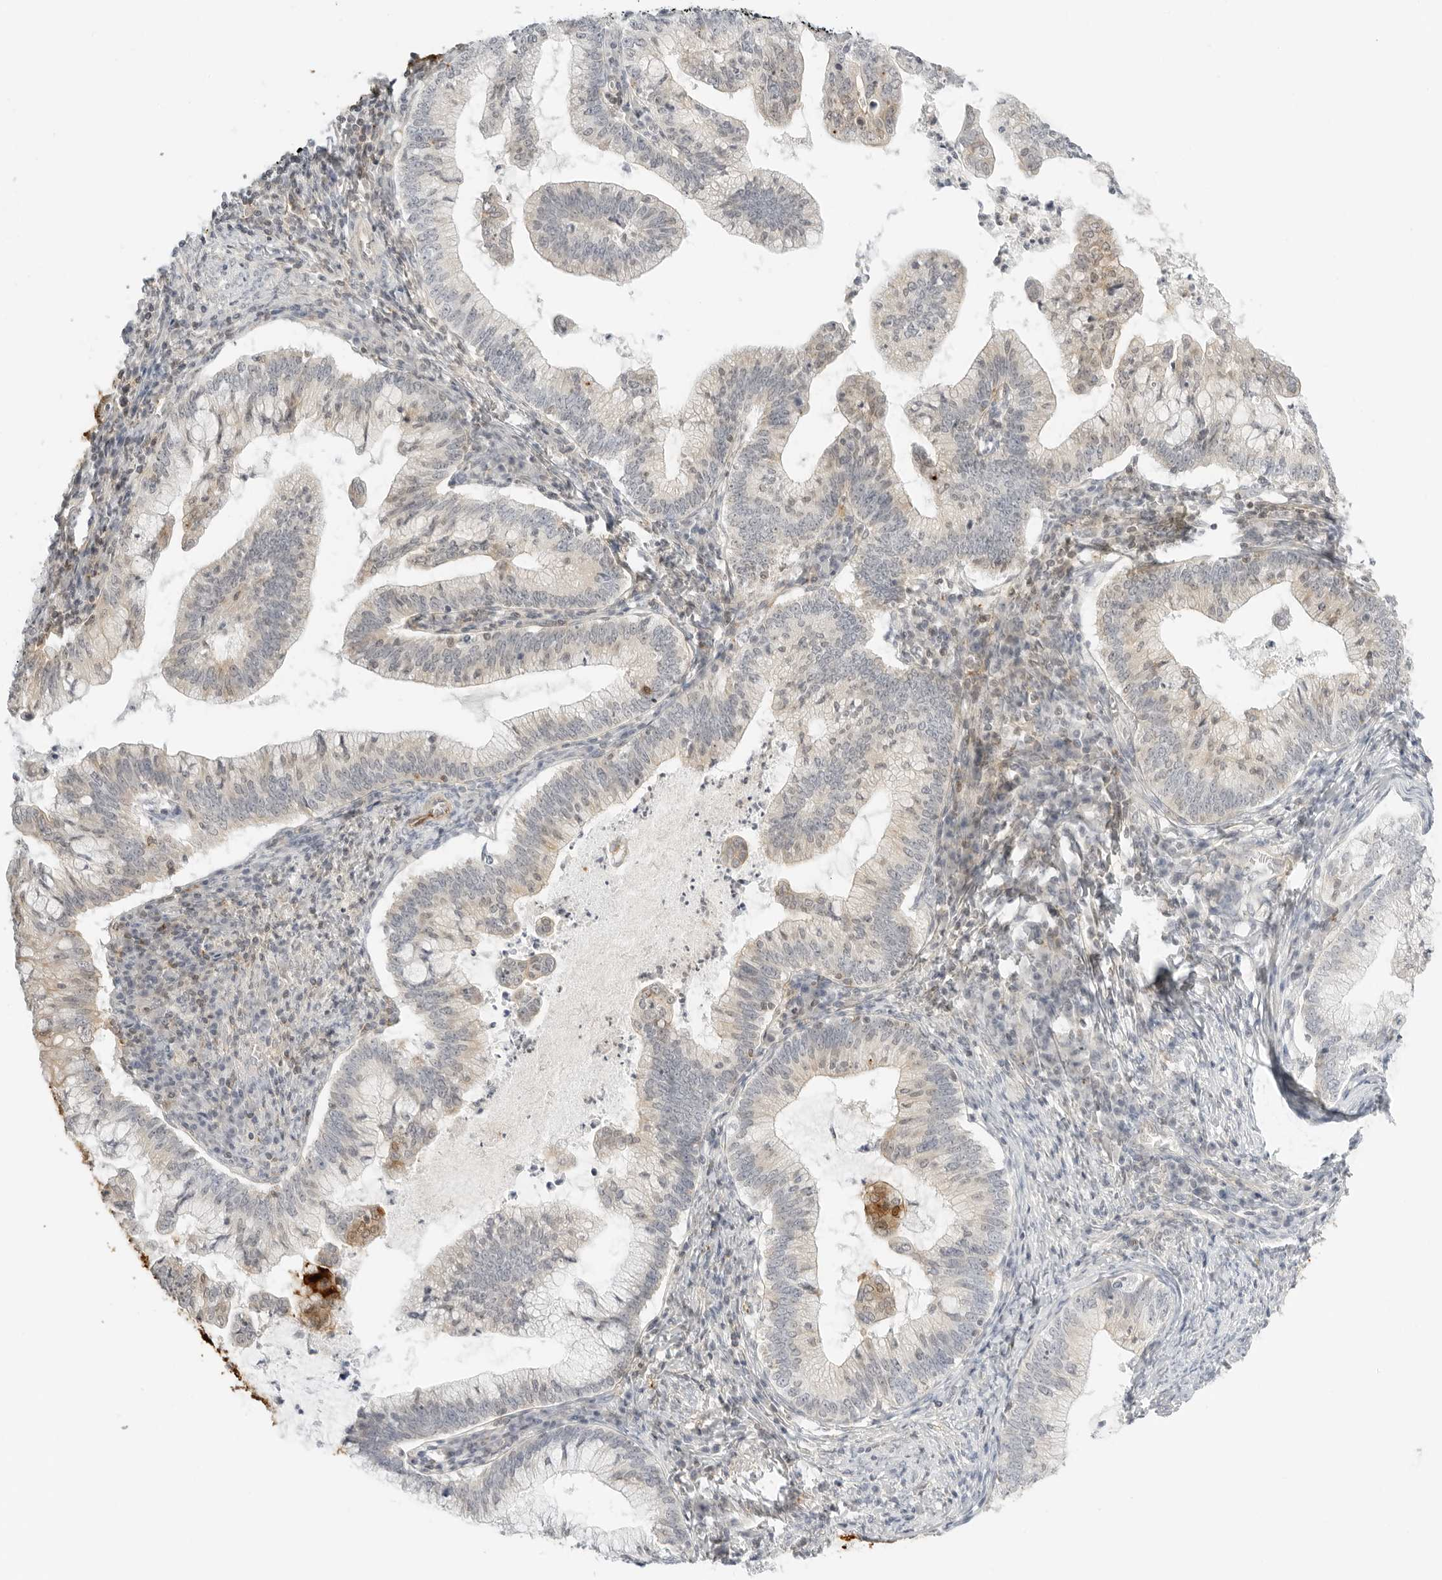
{"staining": {"intensity": "negative", "quantity": "none", "location": "none"}, "tissue": "cervical cancer", "cell_type": "Tumor cells", "image_type": "cancer", "snomed": [{"axis": "morphology", "description": "Adenocarcinoma, NOS"}, {"axis": "topography", "description": "Cervix"}], "caption": "An immunohistochemistry histopathology image of adenocarcinoma (cervical) is shown. There is no staining in tumor cells of adenocarcinoma (cervical). (IHC, brightfield microscopy, high magnification).", "gene": "OSCP1", "patient": {"sex": "female", "age": 36}}